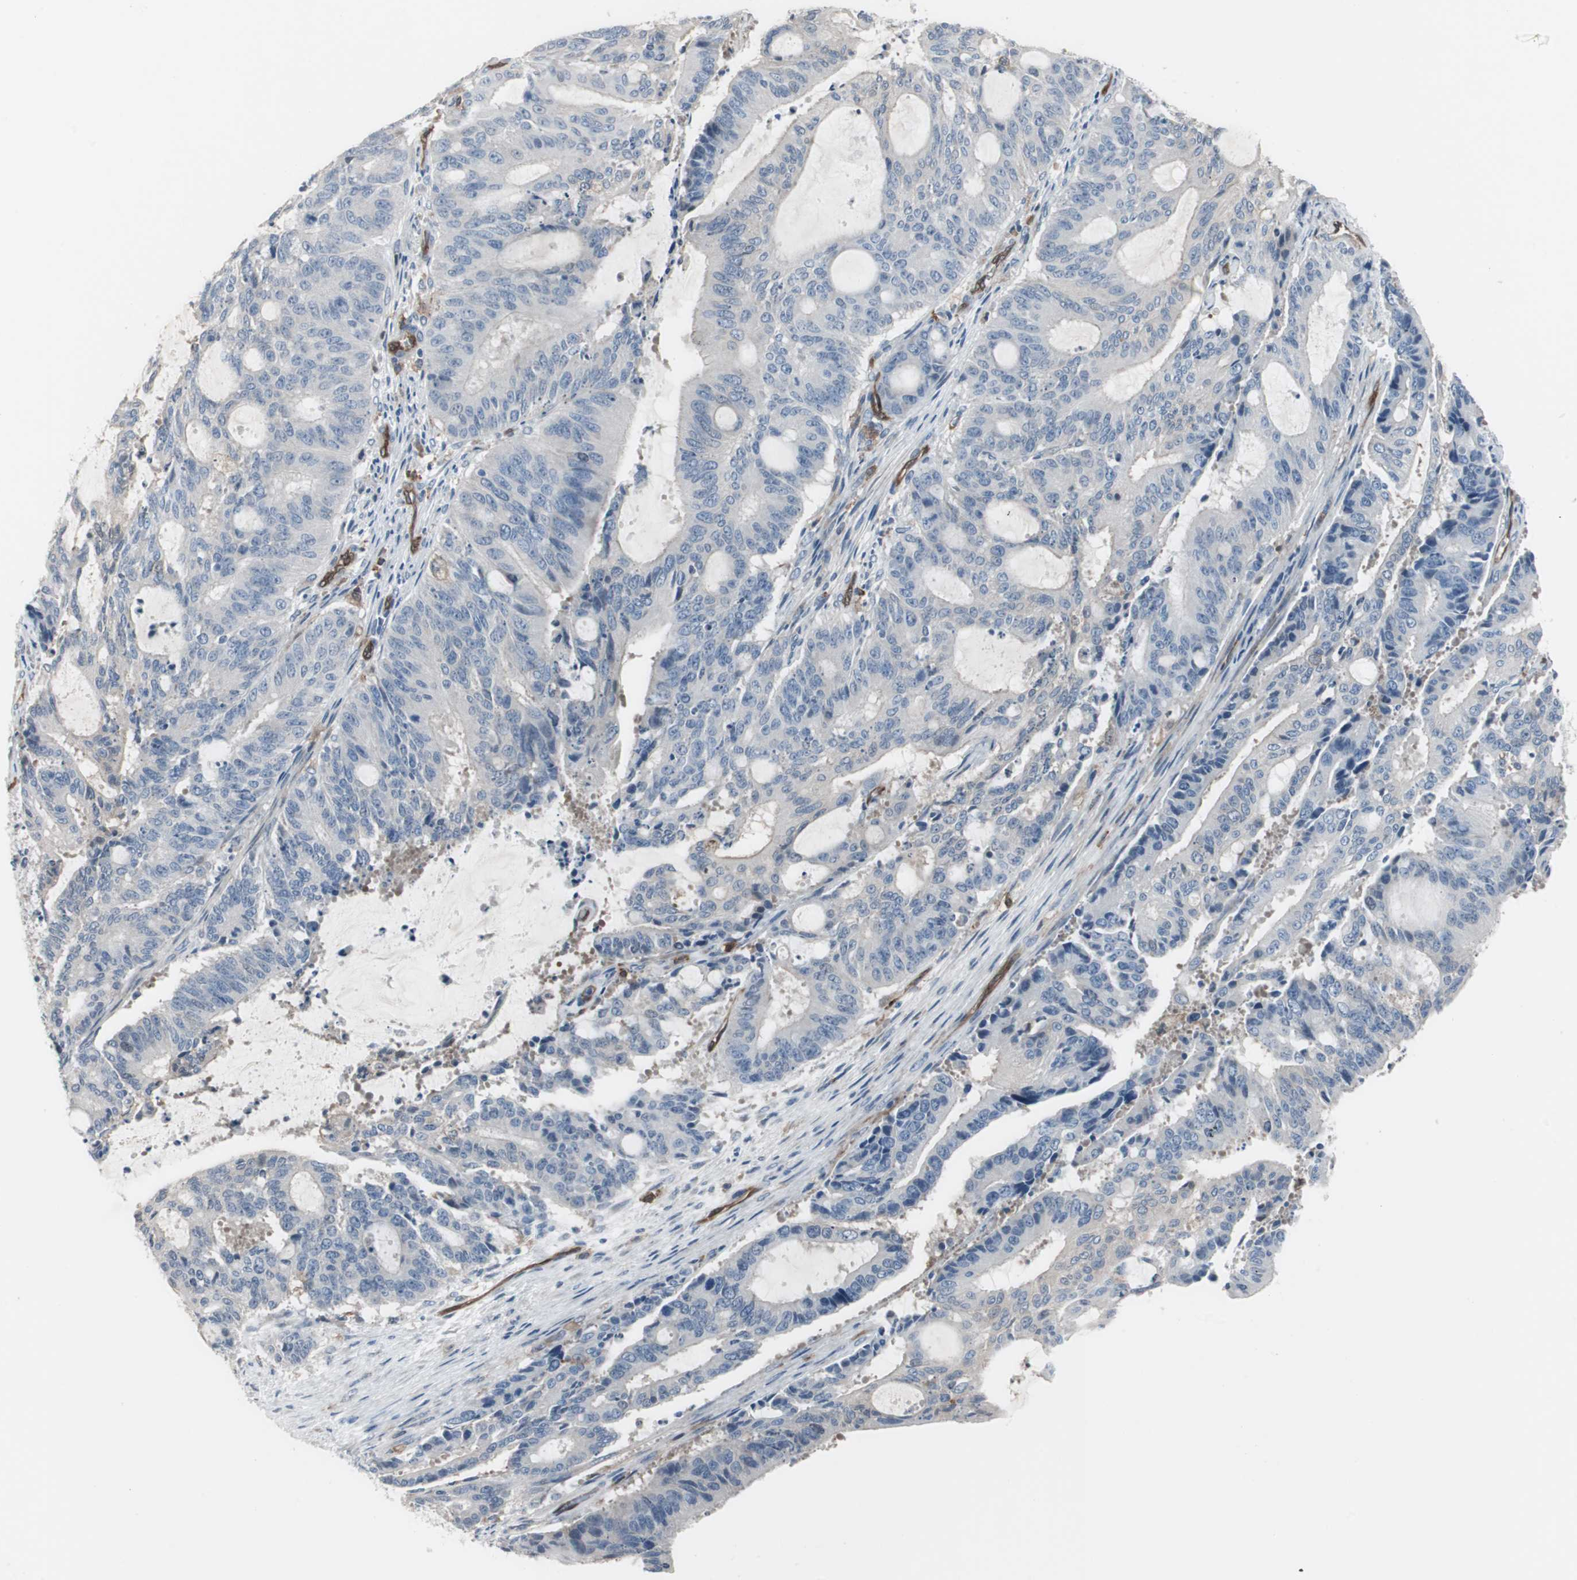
{"staining": {"intensity": "negative", "quantity": "none", "location": "none"}, "tissue": "liver cancer", "cell_type": "Tumor cells", "image_type": "cancer", "snomed": [{"axis": "morphology", "description": "Cholangiocarcinoma"}, {"axis": "topography", "description": "Liver"}], "caption": "Immunohistochemical staining of human liver cholangiocarcinoma displays no significant positivity in tumor cells.", "gene": "SWAP70", "patient": {"sex": "female", "age": 73}}